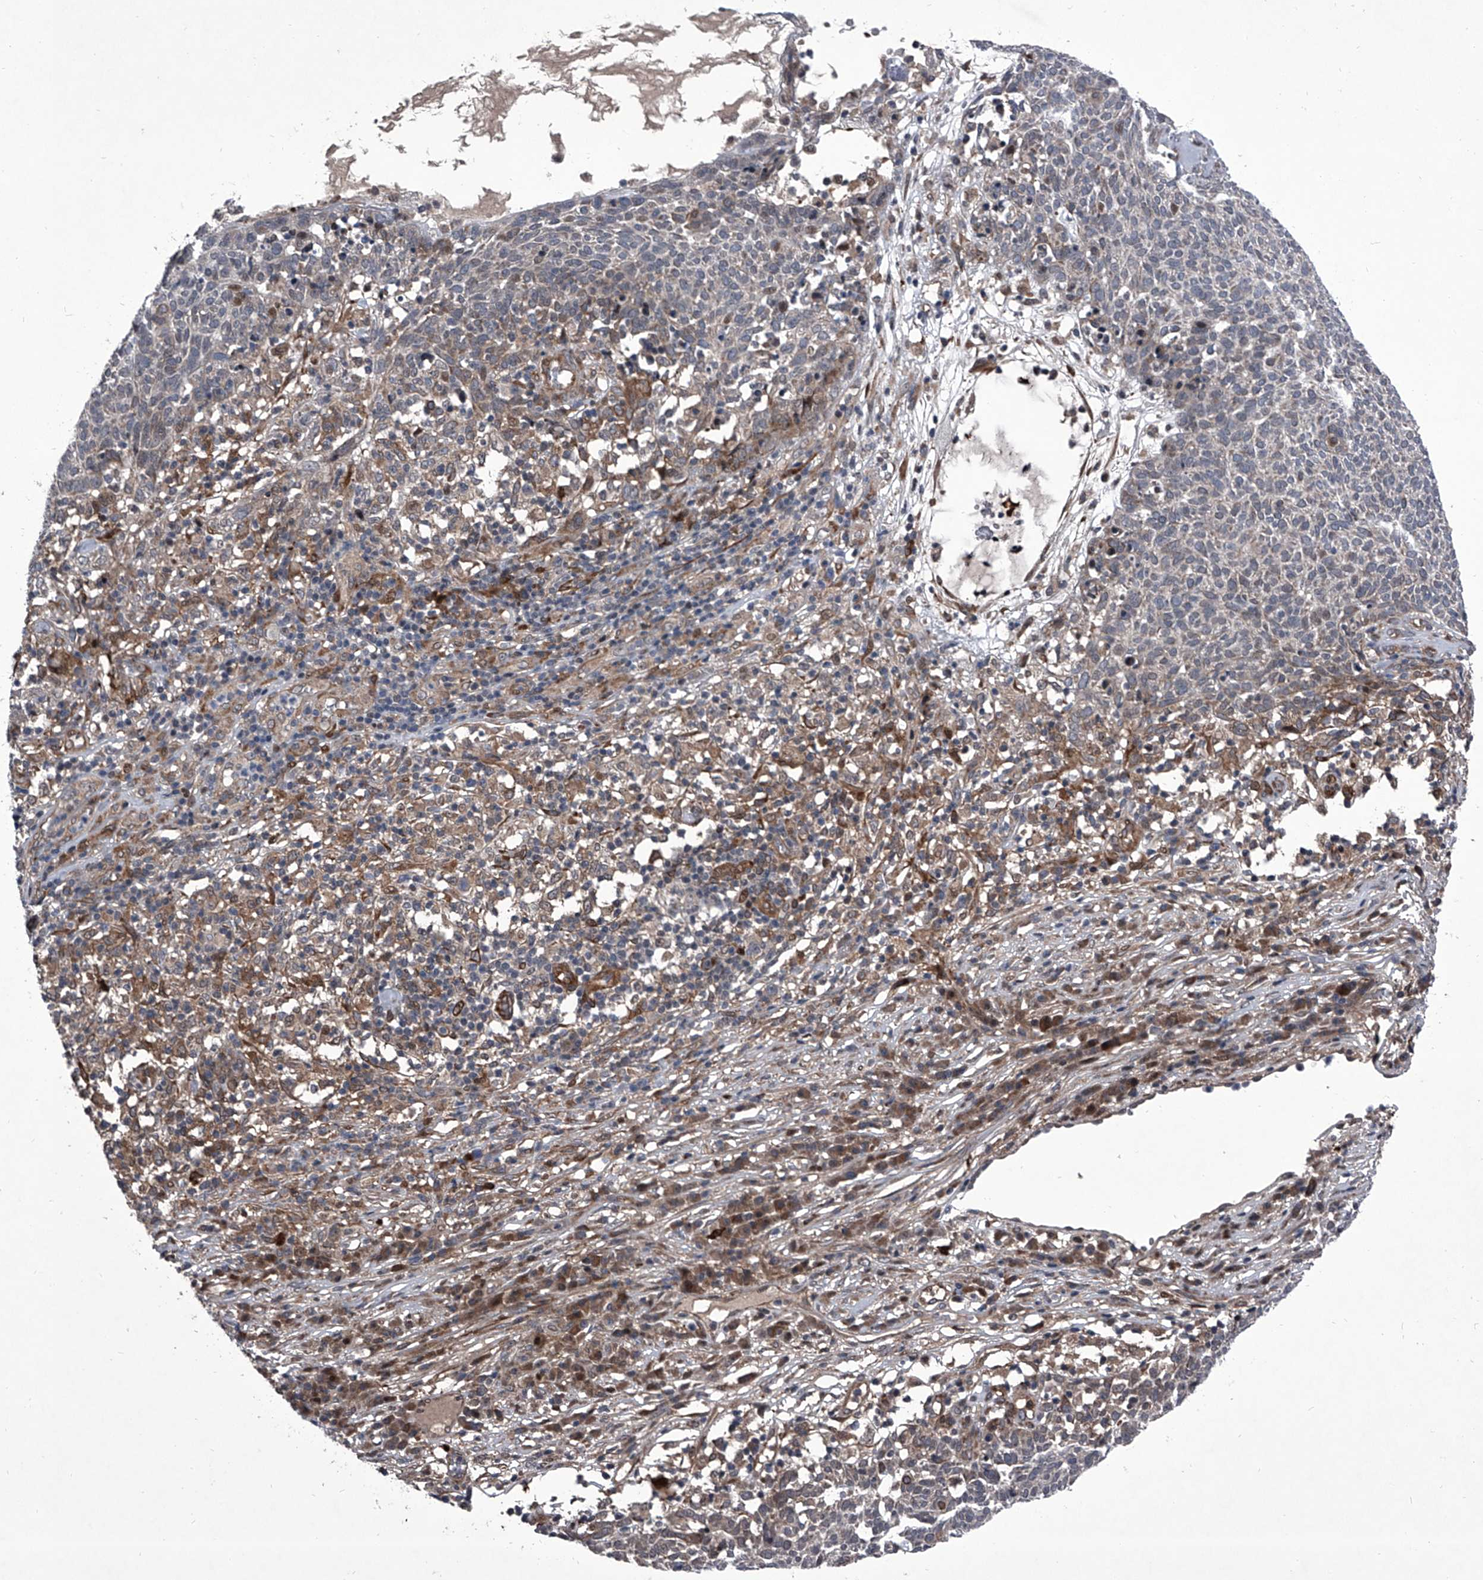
{"staining": {"intensity": "weak", "quantity": "<25%", "location": "cytoplasmic/membranous"}, "tissue": "skin cancer", "cell_type": "Tumor cells", "image_type": "cancer", "snomed": [{"axis": "morphology", "description": "Squamous cell carcinoma, NOS"}, {"axis": "topography", "description": "Skin"}], "caption": "IHC histopathology image of human squamous cell carcinoma (skin) stained for a protein (brown), which exhibits no positivity in tumor cells.", "gene": "ELK4", "patient": {"sex": "female", "age": 90}}